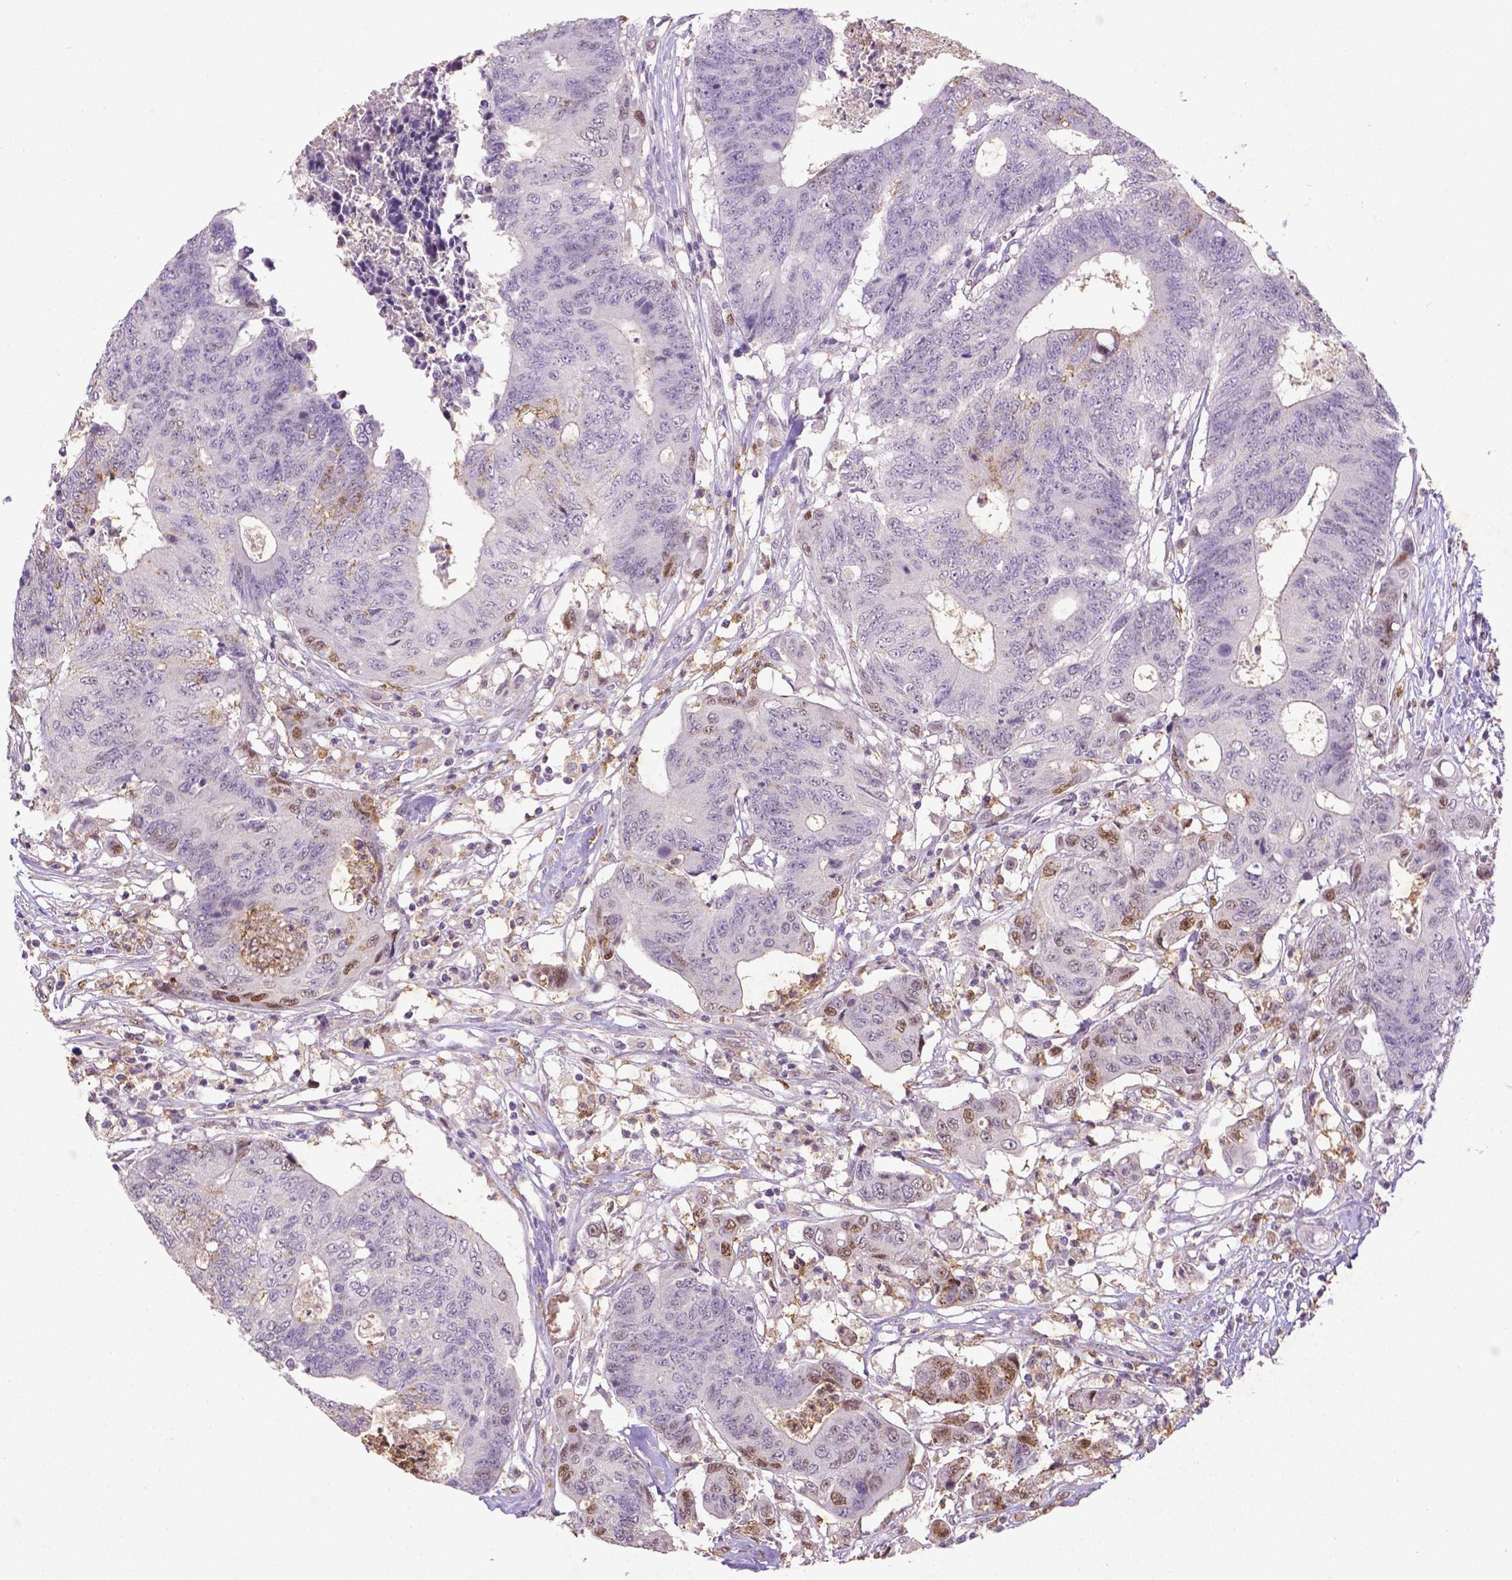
{"staining": {"intensity": "moderate", "quantity": "25%-75%", "location": "cytoplasmic/membranous,nuclear"}, "tissue": "colorectal cancer", "cell_type": "Tumor cells", "image_type": "cancer", "snomed": [{"axis": "morphology", "description": "Adenocarcinoma, NOS"}, {"axis": "topography", "description": "Colon"}], "caption": "DAB immunohistochemical staining of colorectal cancer (adenocarcinoma) exhibits moderate cytoplasmic/membranous and nuclear protein staining in approximately 25%-75% of tumor cells.", "gene": "CDKN1A", "patient": {"sex": "female", "age": 48}}